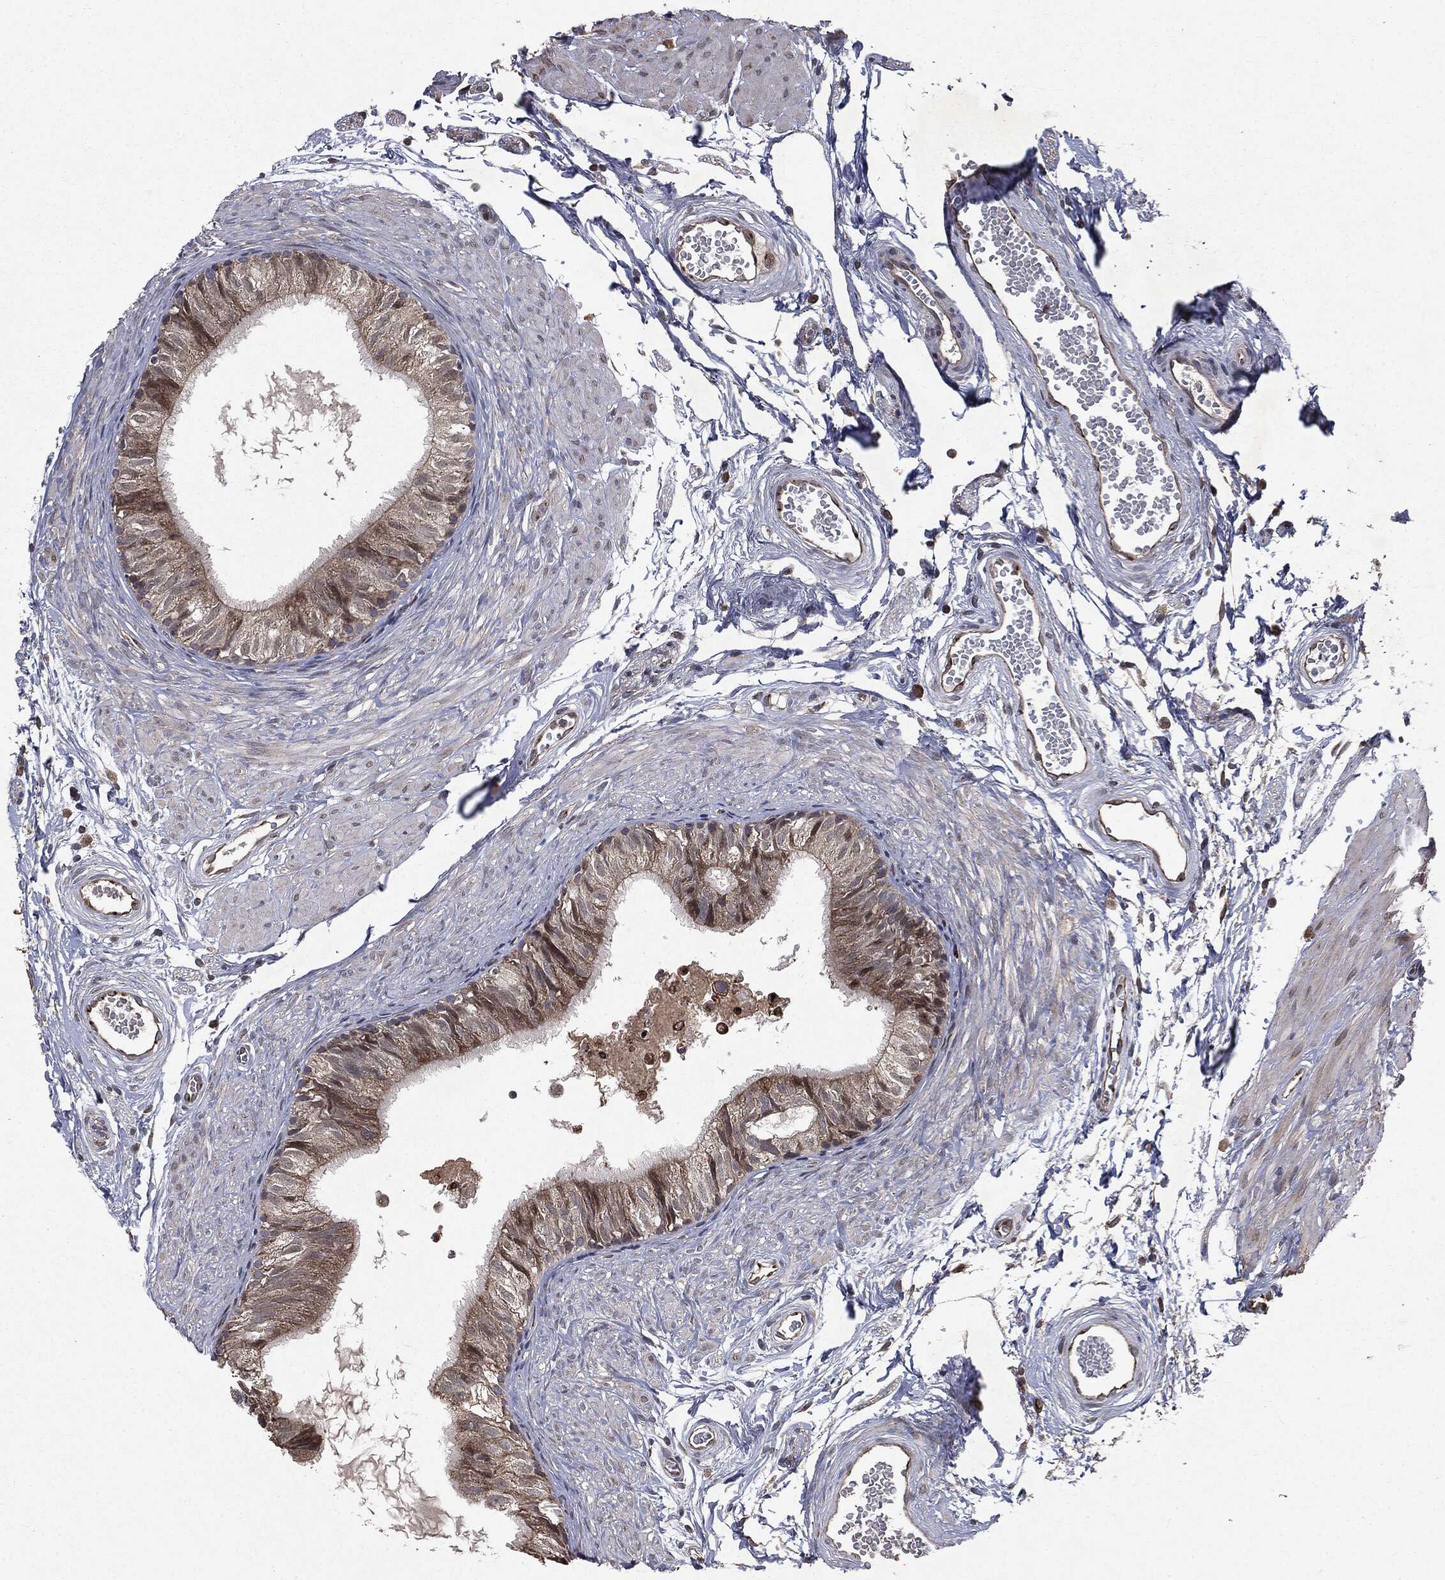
{"staining": {"intensity": "moderate", "quantity": "<25%", "location": "cytoplasmic/membranous,nuclear"}, "tissue": "epididymis", "cell_type": "Glandular cells", "image_type": "normal", "snomed": [{"axis": "morphology", "description": "Normal tissue, NOS"}, {"axis": "topography", "description": "Epididymis"}], "caption": "Immunohistochemical staining of benign human epididymis displays <25% levels of moderate cytoplasmic/membranous,nuclear protein expression in about <25% of glandular cells.", "gene": "PLPPR2", "patient": {"sex": "male", "age": 22}}